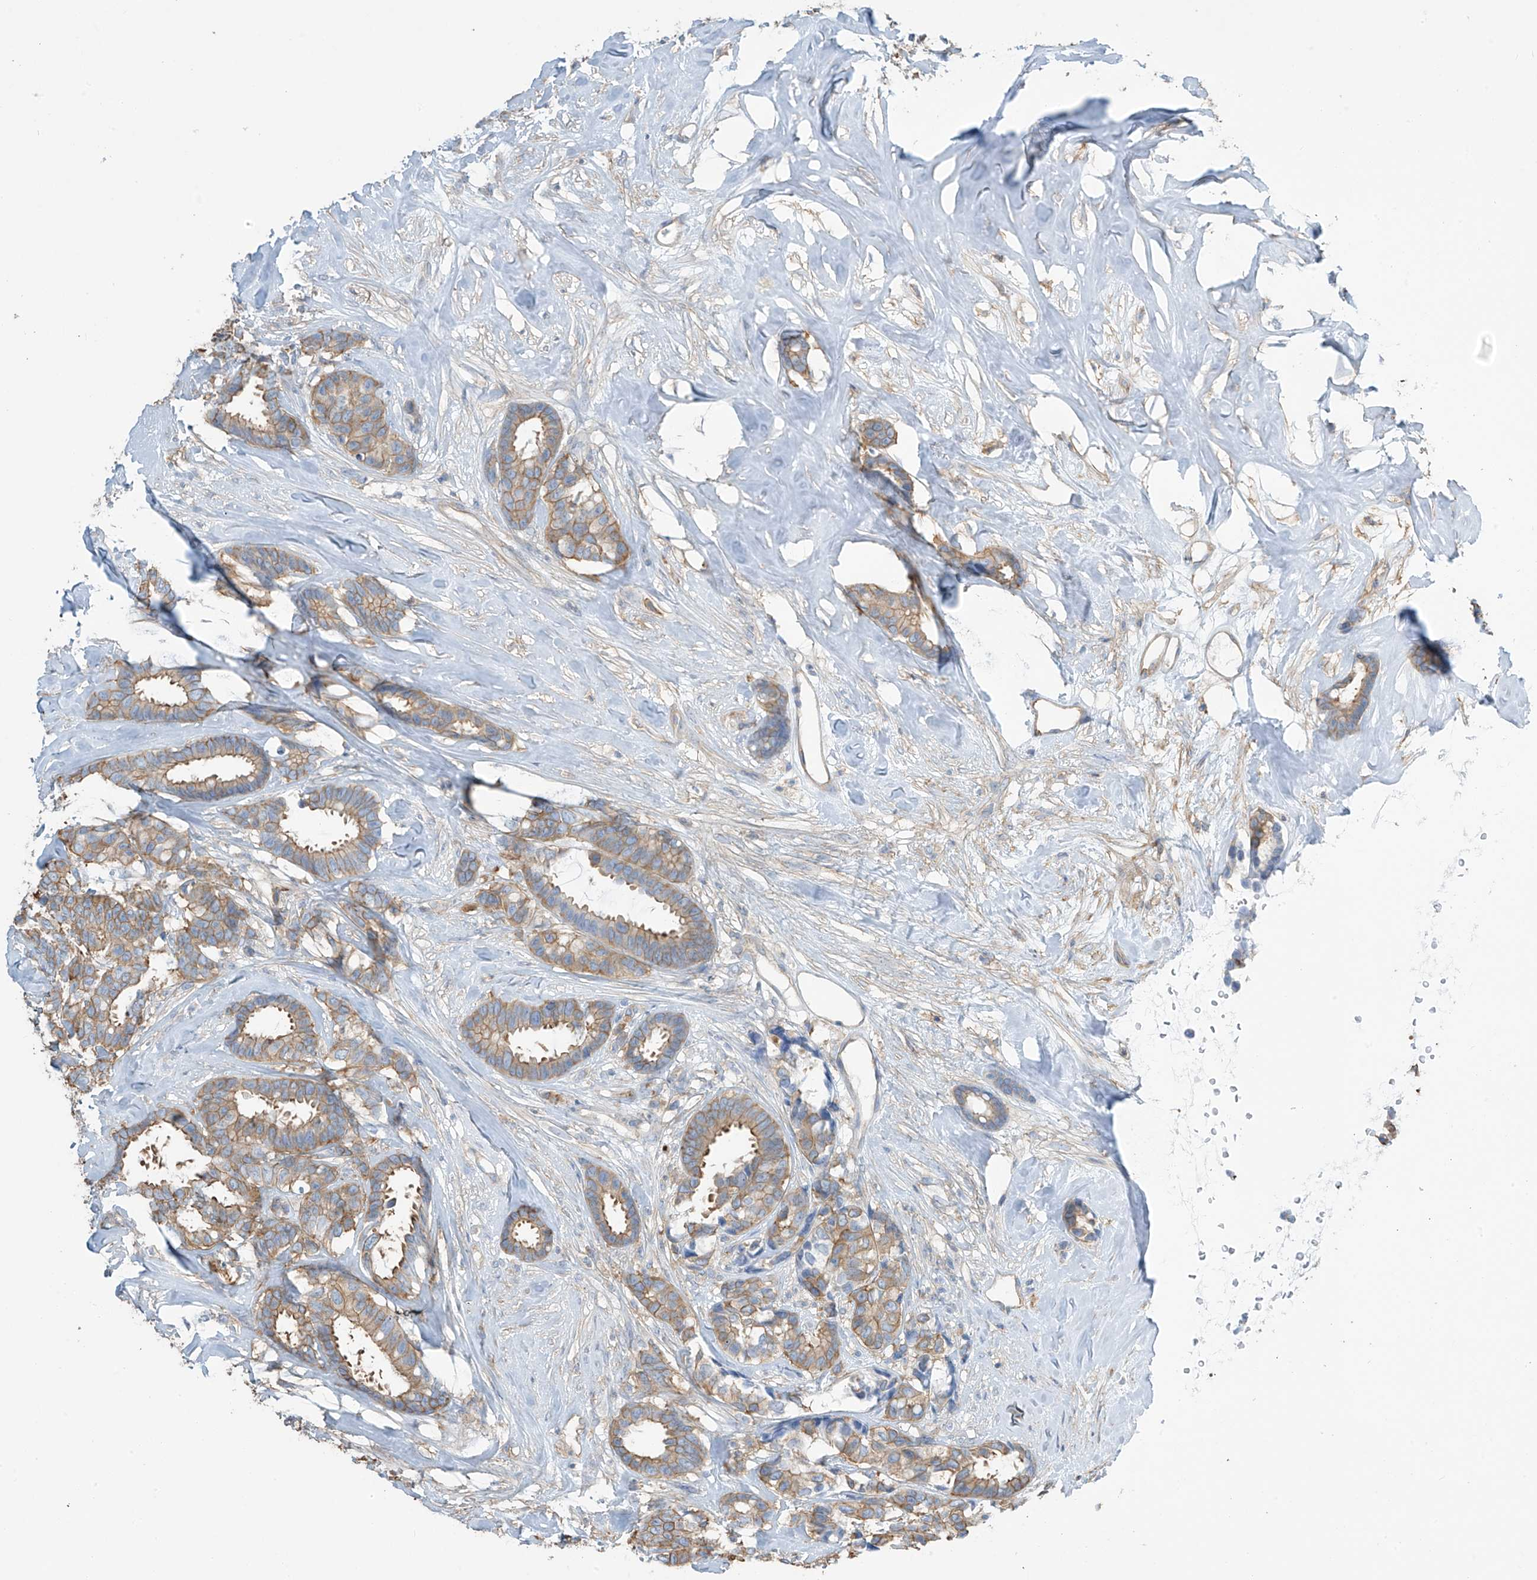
{"staining": {"intensity": "moderate", "quantity": ">75%", "location": "cytoplasmic/membranous"}, "tissue": "breast cancer", "cell_type": "Tumor cells", "image_type": "cancer", "snomed": [{"axis": "morphology", "description": "Duct carcinoma"}, {"axis": "topography", "description": "Breast"}], "caption": "Human breast cancer (infiltrating ductal carcinoma) stained for a protein (brown) shows moderate cytoplasmic/membranous positive staining in approximately >75% of tumor cells.", "gene": "ZNF846", "patient": {"sex": "female", "age": 87}}